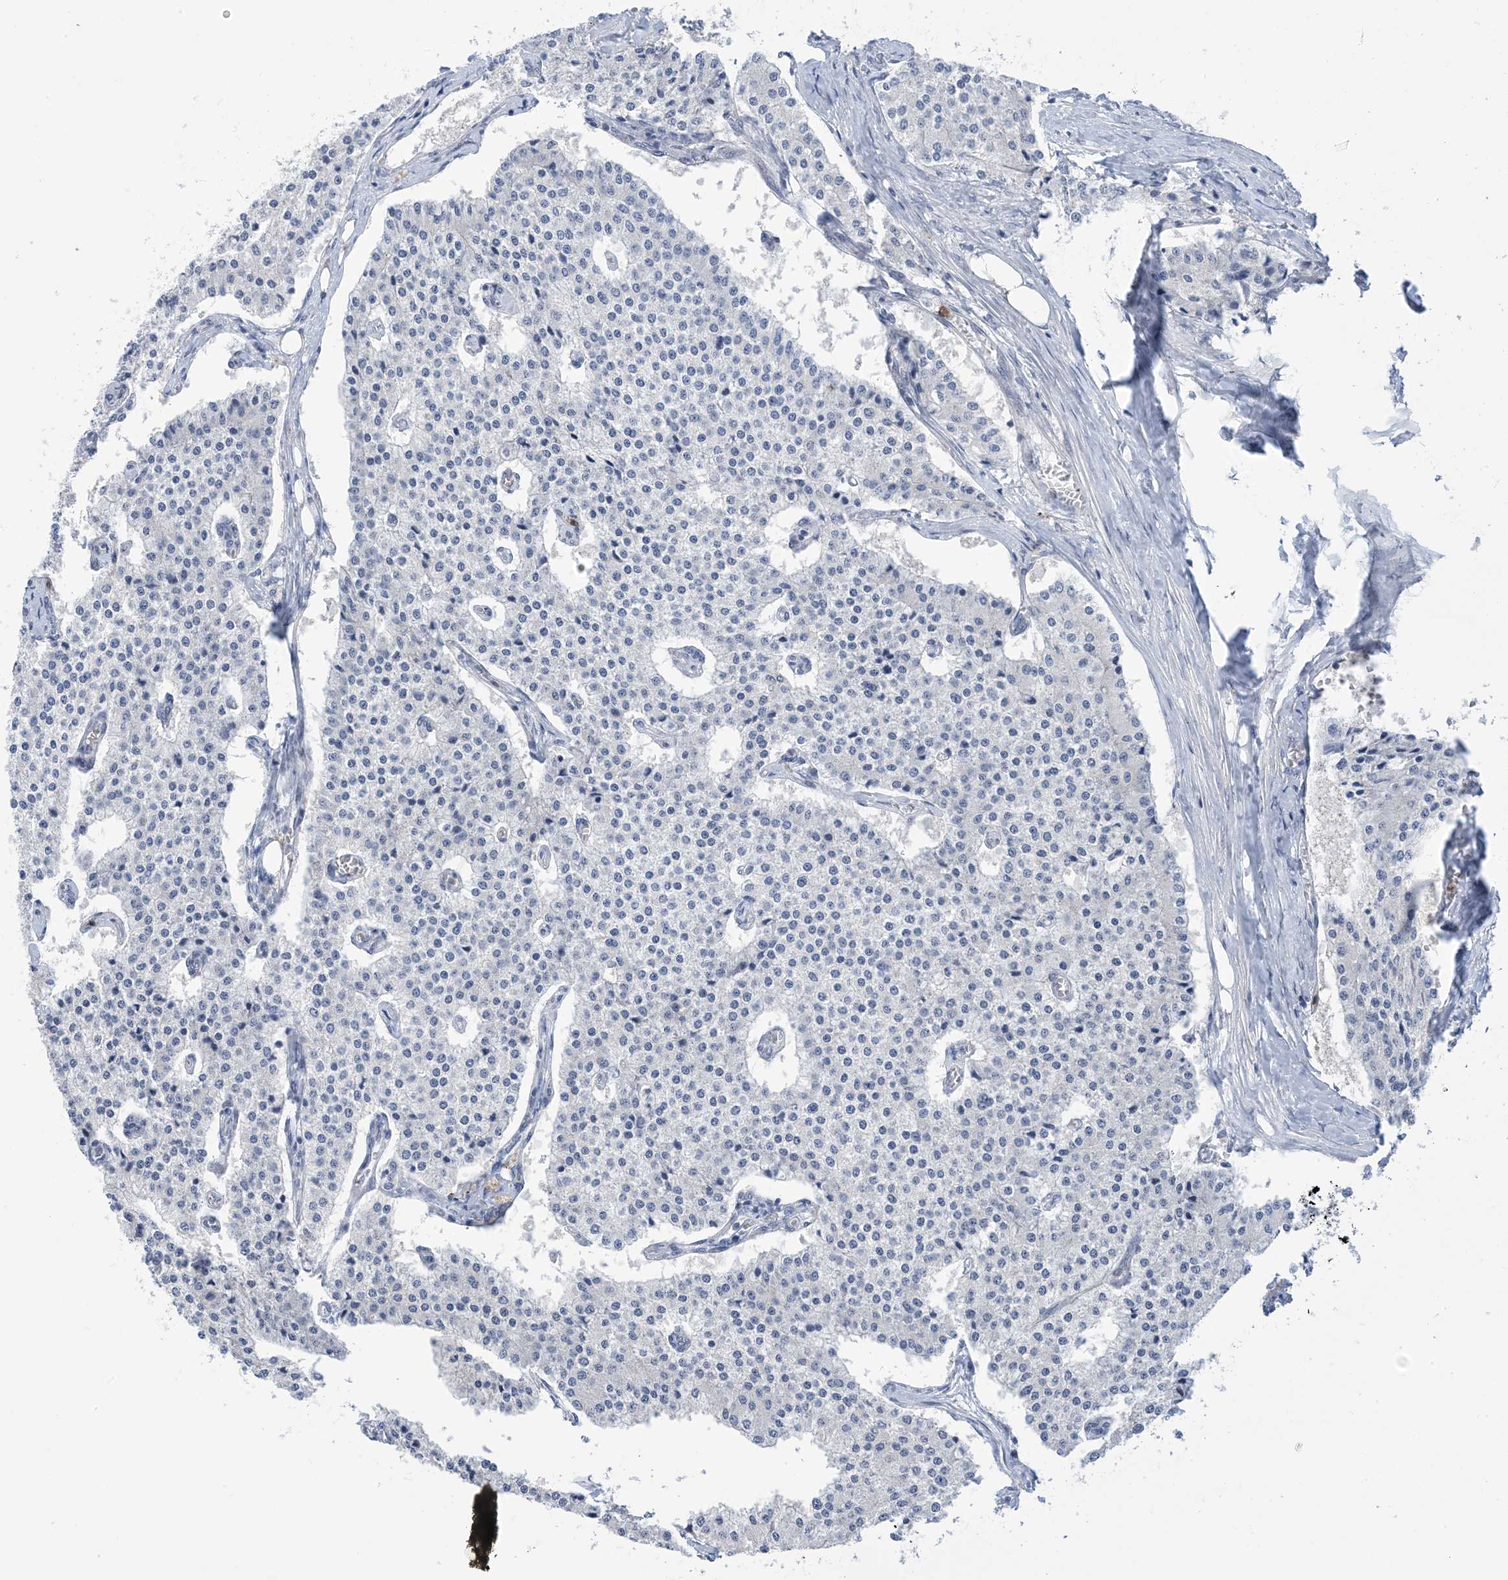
{"staining": {"intensity": "negative", "quantity": "none", "location": "none"}, "tissue": "carcinoid", "cell_type": "Tumor cells", "image_type": "cancer", "snomed": [{"axis": "morphology", "description": "Carcinoid, malignant, NOS"}, {"axis": "topography", "description": "Colon"}], "caption": "An immunohistochemistry (IHC) image of carcinoid (malignant) is shown. There is no staining in tumor cells of carcinoid (malignant).", "gene": "TTYH1", "patient": {"sex": "female", "age": 52}}